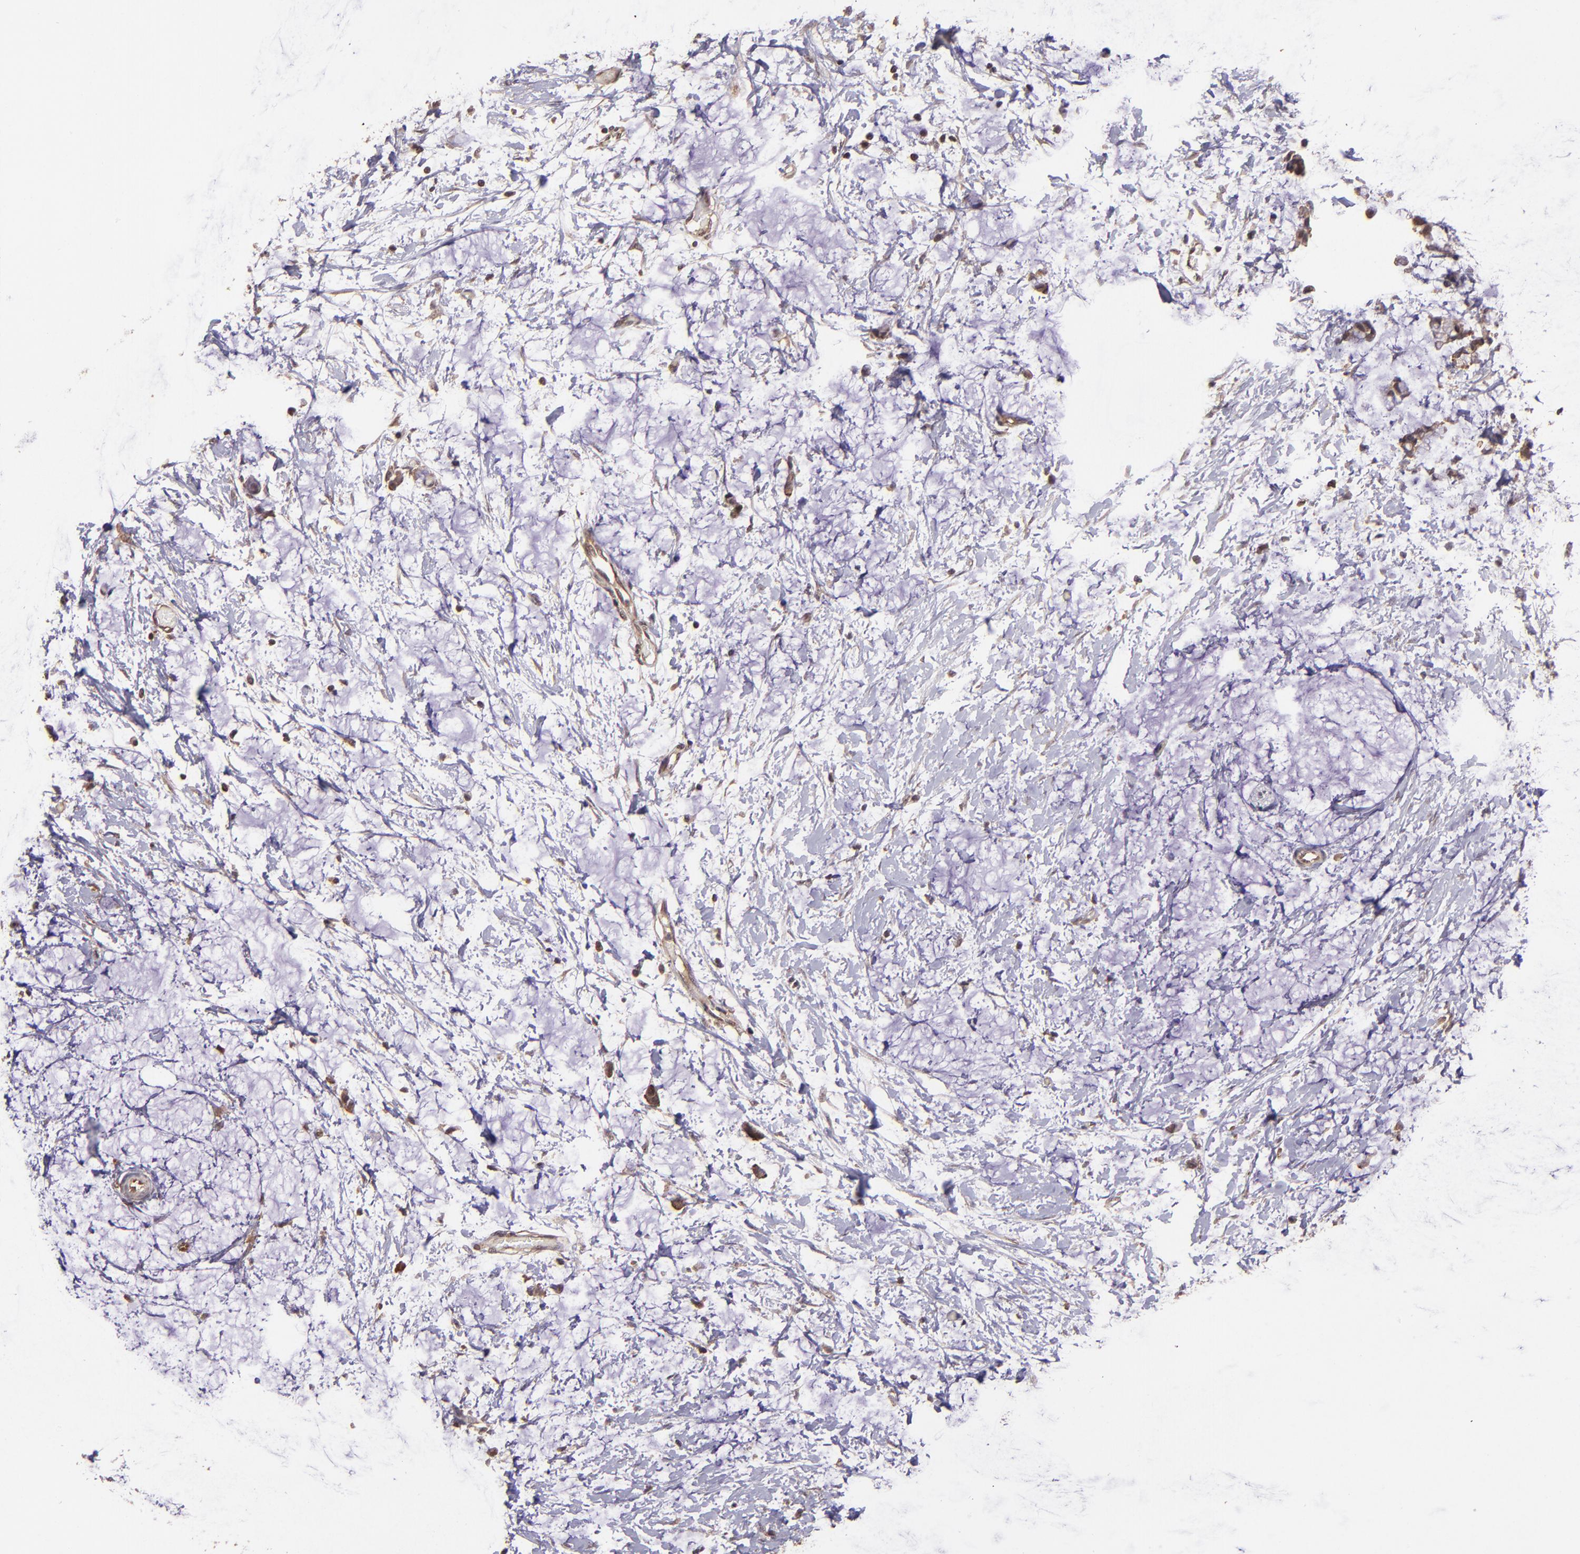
{"staining": {"intensity": "strong", "quantity": ">75%", "location": "cytoplasmic/membranous"}, "tissue": "colorectal cancer", "cell_type": "Tumor cells", "image_type": "cancer", "snomed": [{"axis": "morphology", "description": "Normal tissue, NOS"}, {"axis": "morphology", "description": "Adenocarcinoma, NOS"}, {"axis": "topography", "description": "Colon"}, {"axis": "topography", "description": "Peripheral nerve tissue"}], "caption": "A brown stain shows strong cytoplasmic/membranous staining of a protein in human colorectal cancer (adenocarcinoma) tumor cells.", "gene": "USP51", "patient": {"sex": "male", "age": 14}}